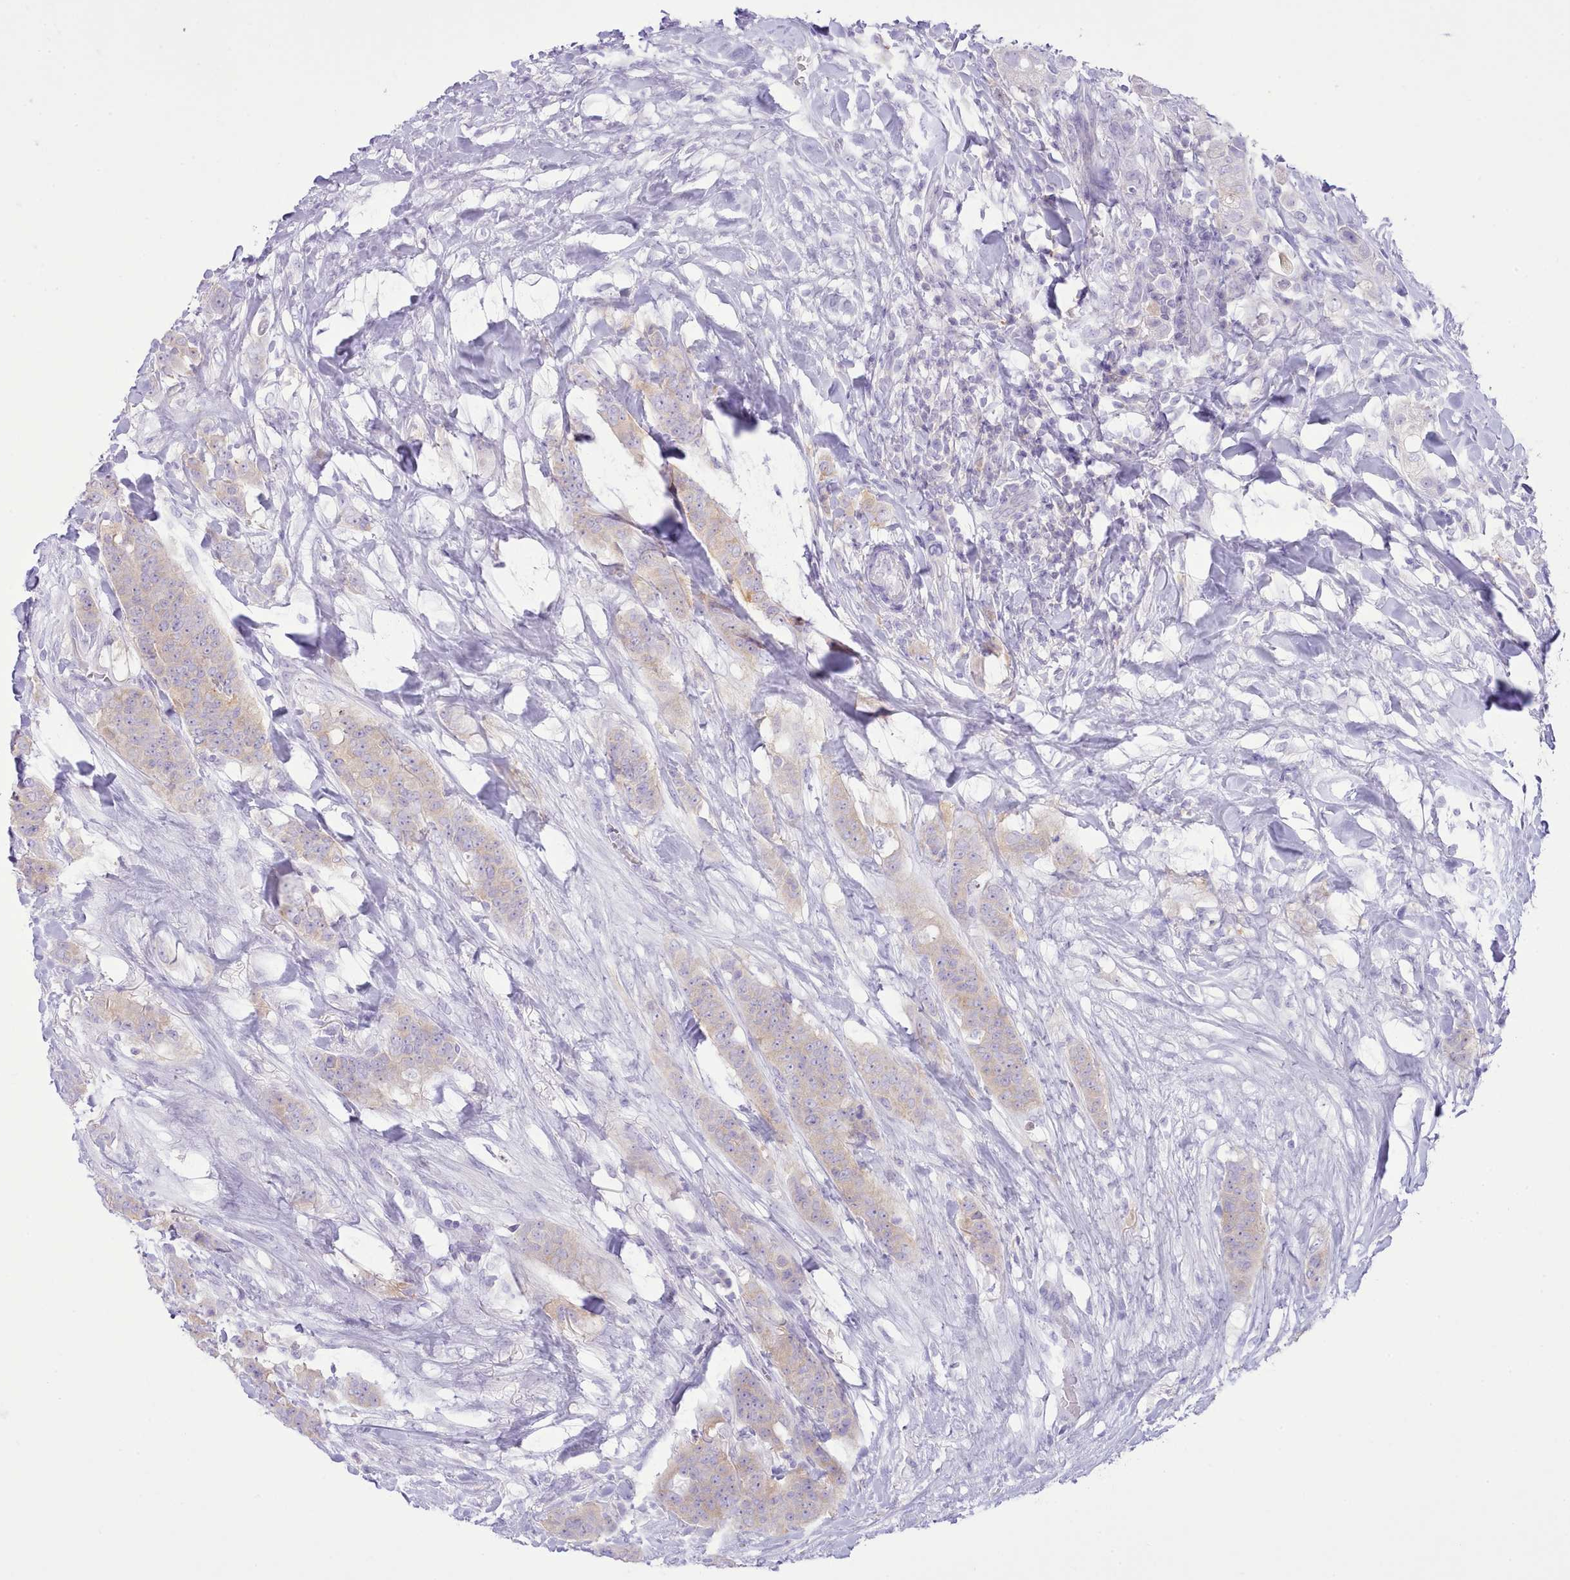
{"staining": {"intensity": "negative", "quantity": "none", "location": "none"}, "tissue": "breast cancer", "cell_type": "Tumor cells", "image_type": "cancer", "snomed": [{"axis": "morphology", "description": "Duct carcinoma"}, {"axis": "topography", "description": "Breast"}], "caption": "An immunohistochemistry (IHC) histopathology image of intraductal carcinoma (breast) is shown. There is no staining in tumor cells of intraductal carcinoma (breast).", "gene": "MDFI", "patient": {"sex": "female", "age": 40}}